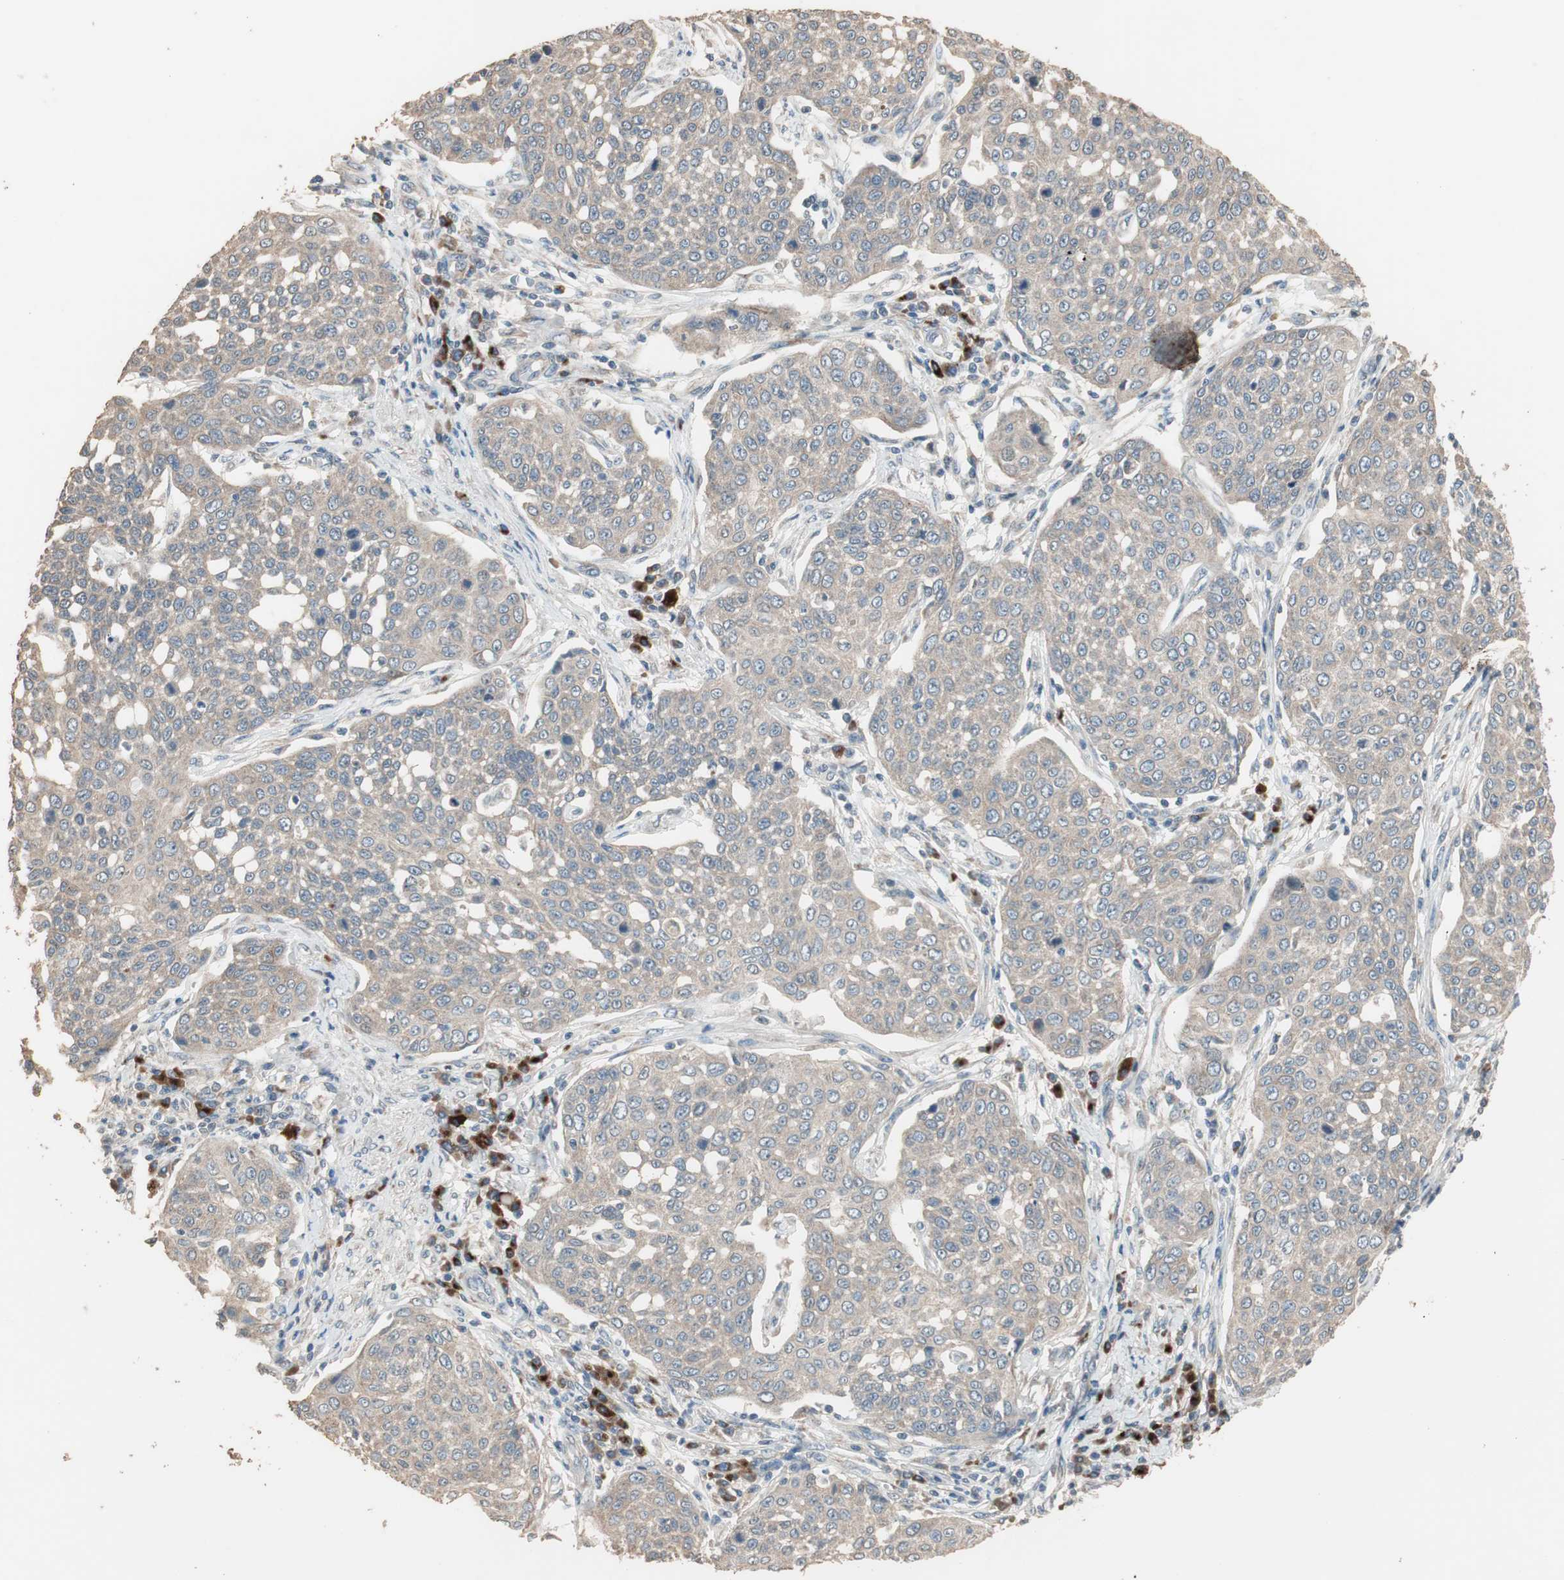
{"staining": {"intensity": "weak", "quantity": ">75%", "location": "cytoplasmic/membranous"}, "tissue": "cervical cancer", "cell_type": "Tumor cells", "image_type": "cancer", "snomed": [{"axis": "morphology", "description": "Squamous cell carcinoma, NOS"}, {"axis": "topography", "description": "Cervix"}], "caption": "Protein expression analysis of human cervical cancer reveals weak cytoplasmic/membranous positivity in about >75% of tumor cells.", "gene": "RARRES1", "patient": {"sex": "female", "age": 34}}